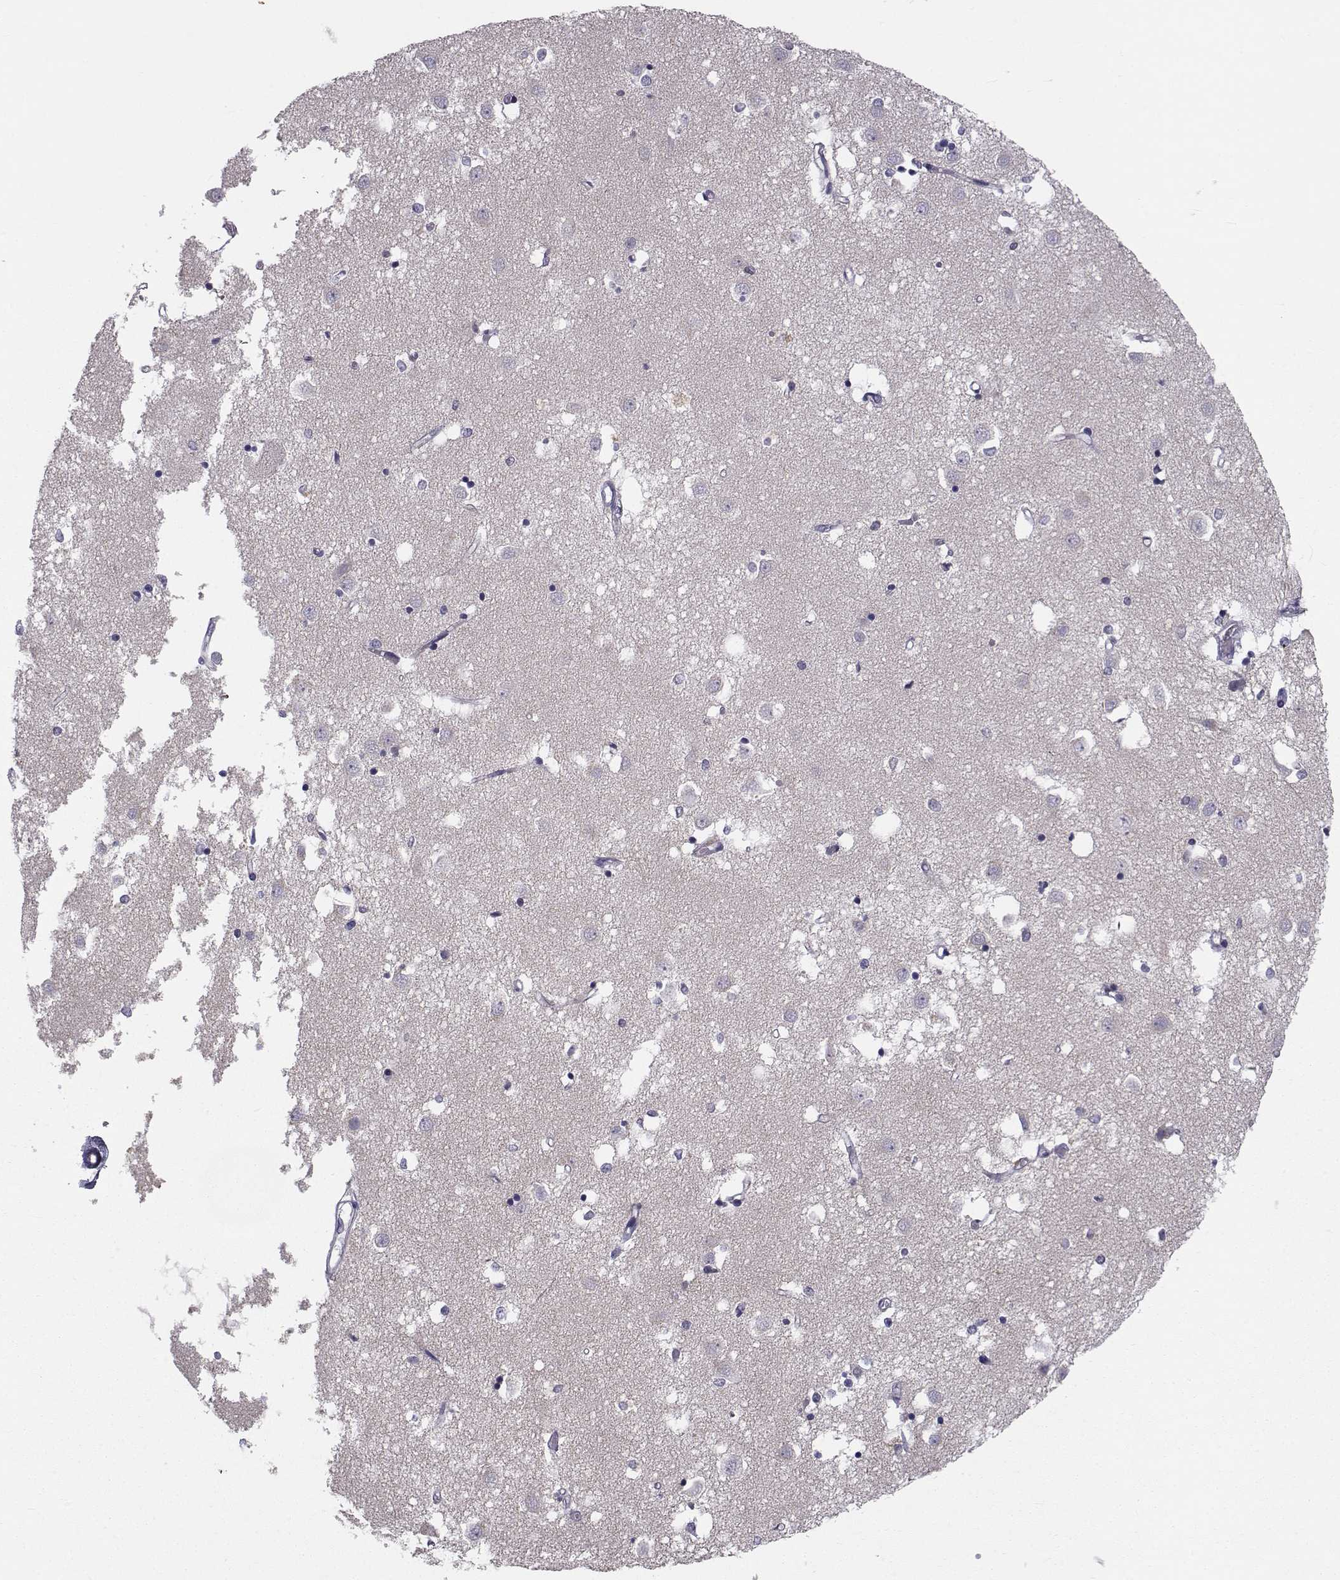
{"staining": {"intensity": "negative", "quantity": "none", "location": "none"}, "tissue": "caudate", "cell_type": "Glial cells", "image_type": "normal", "snomed": [{"axis": "morphology", "description": "Normal tissue, NOS"}, {"axis": "topography", "description": "Lateral ventricle wall"}], "caption": "A high-resolution micrograph shows IHC staining of benign caudate, which exhibits no significant expression in glial cells.", "gene": "ANGPT1", "patient": {"sex": "male", "age": 54}}